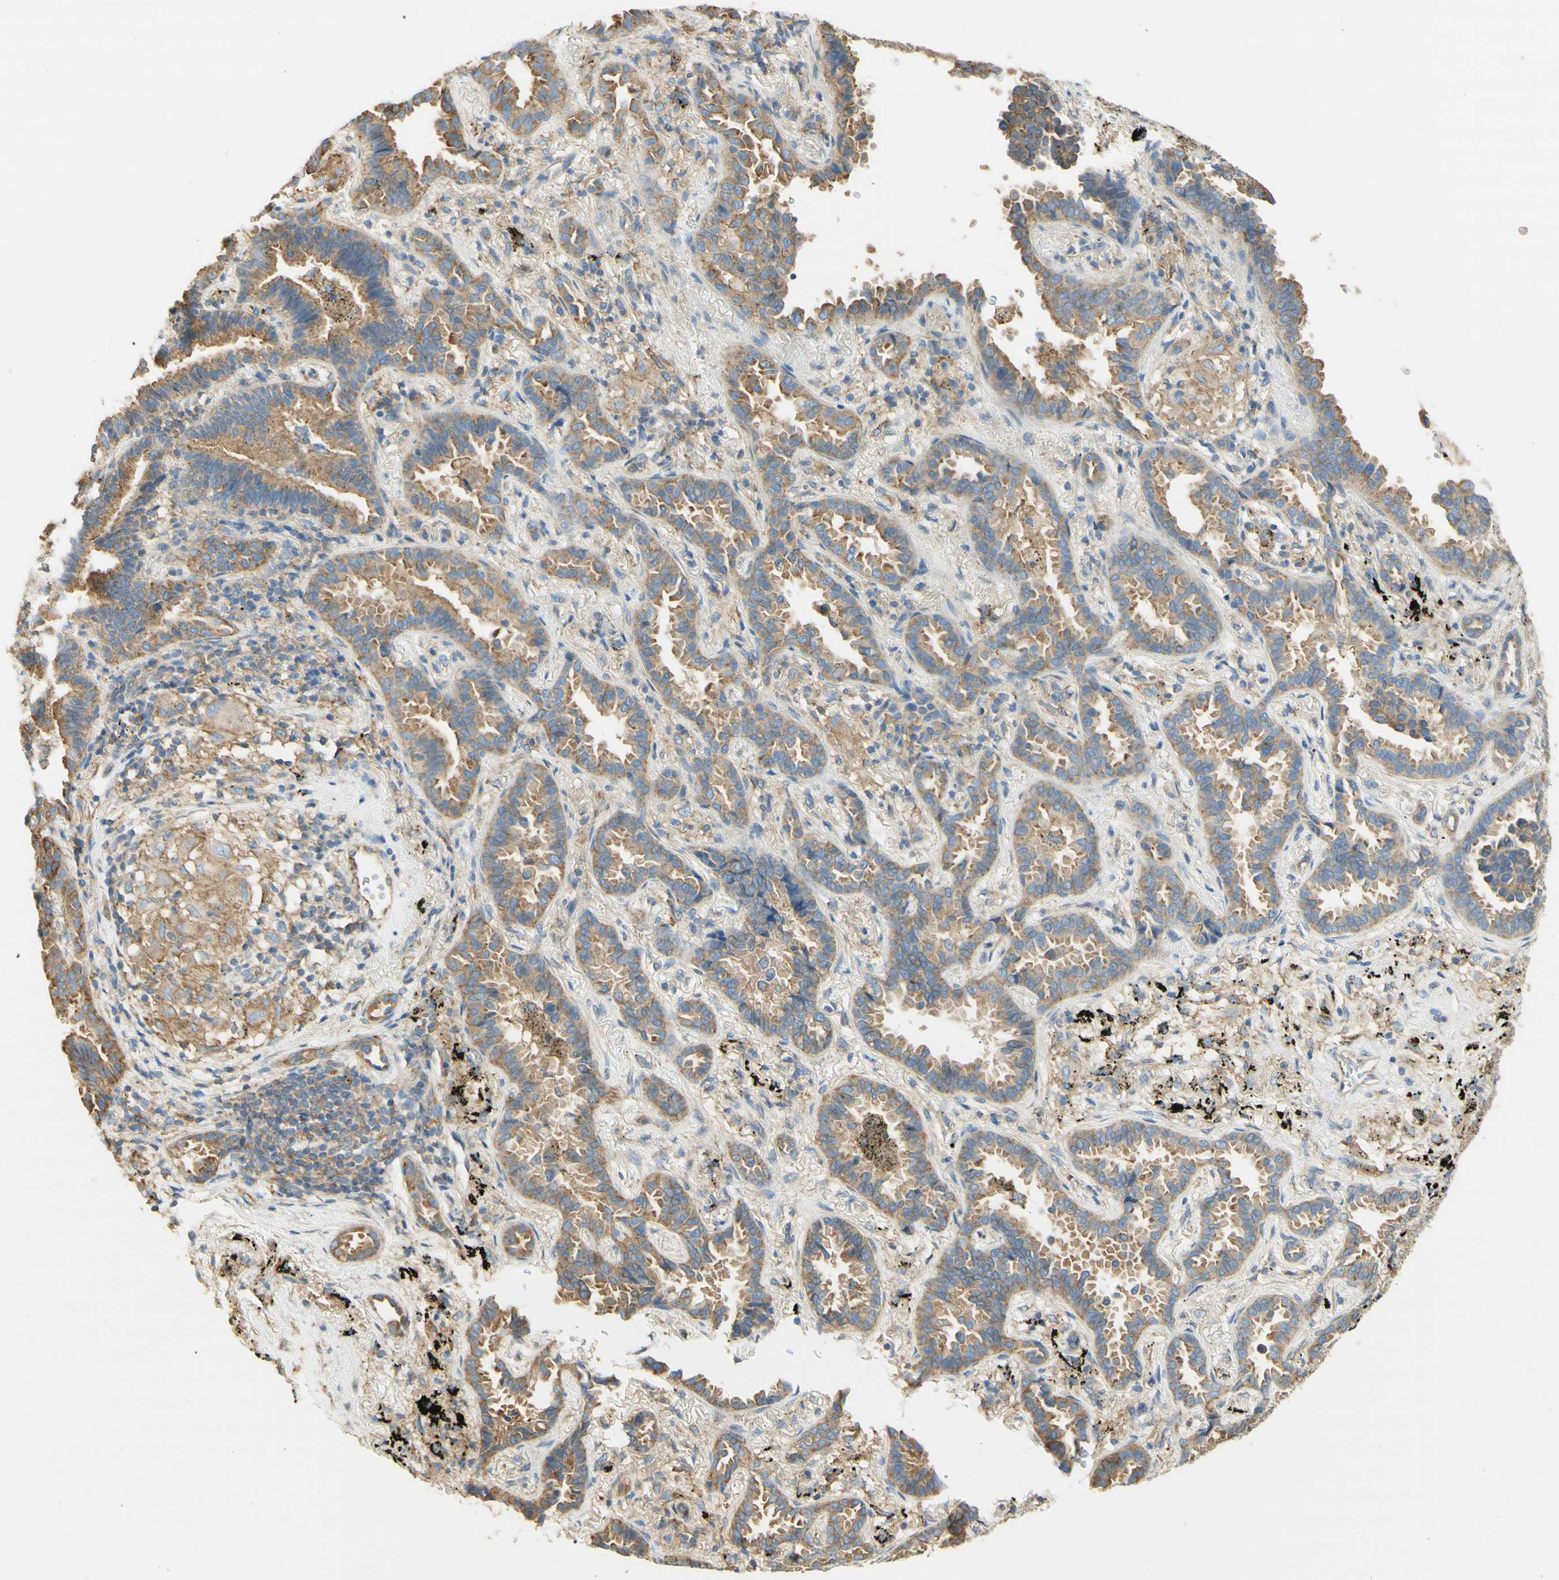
{"staining": {"intensity": "moderate", "quantity": ">75%", "location": "cytoplasmic/membranous"}, "tissue": "lung cancer", "cell_type": "Tumor cells", "image_type": "cancer", "snomed": [{"axis": "morphology", "description": "Normal tissue, NOS"}, {"axis": "morphology", "description": "Adenocarcinoma, NOS"}, {"axis": "topography", "description": "Lung"}], "caption": "Moderate cytoplasmic/membranous expression is identified in approximately >75% of tumor cells in lung cancer.", "gene": "CLTC", "patient": {"sex": "male", "age": 59}}